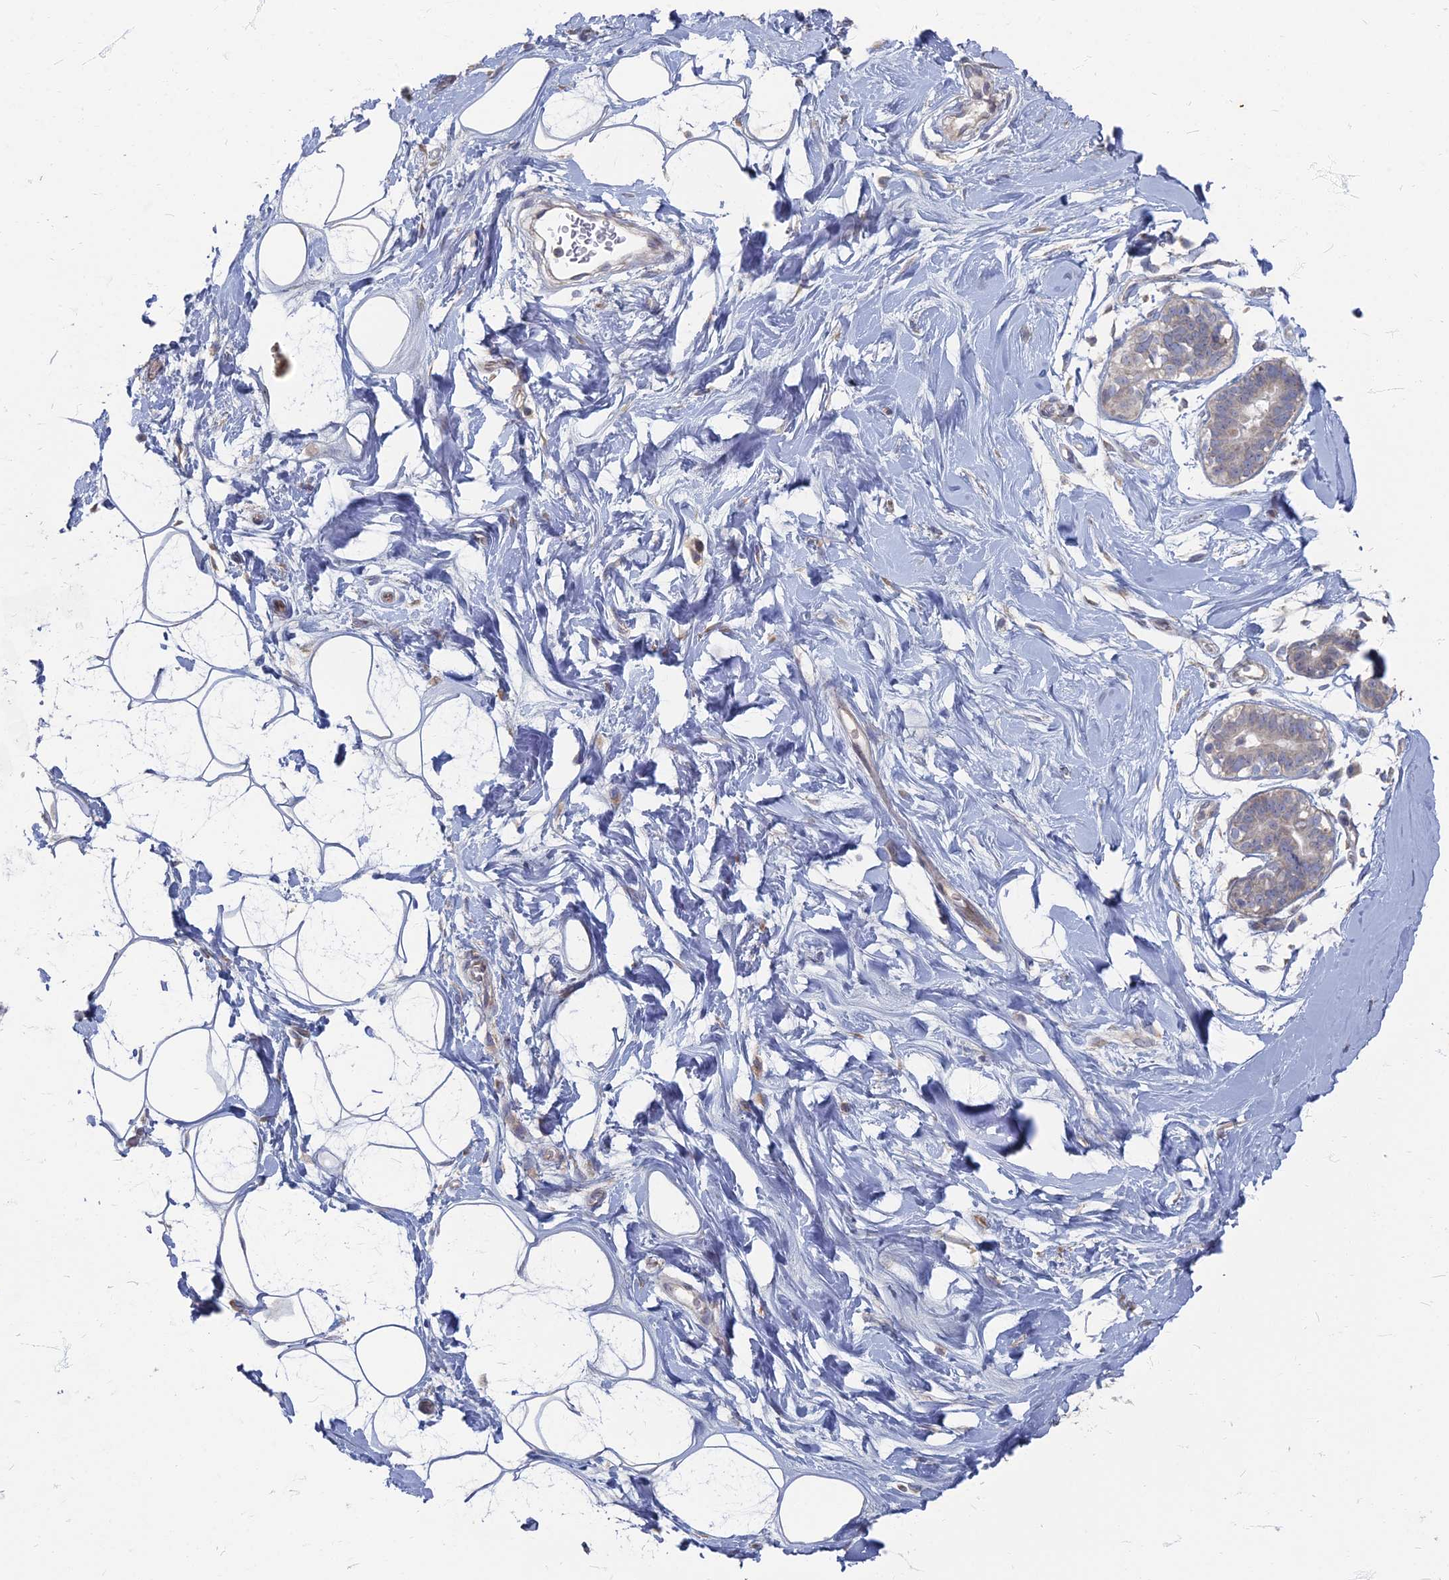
{"staining": {"intensity": "negative", "quantity": "none", "location": "none"}, "tissue": "adipose tissue", "cell_type": "Adipocytes", "image_type": "normal", "snomed": [{"axis": "morphology", "description": "Normal tissue, NOS"}, {"axis": "topography", "description": "Breast"}], "caption": "This is an immunohistochemistry (IHC) image of benign human adipose tissue. There is no expression in adipocytes.", "gene": "TMEM128", "patient": {"sex": "female", "age": 26}}